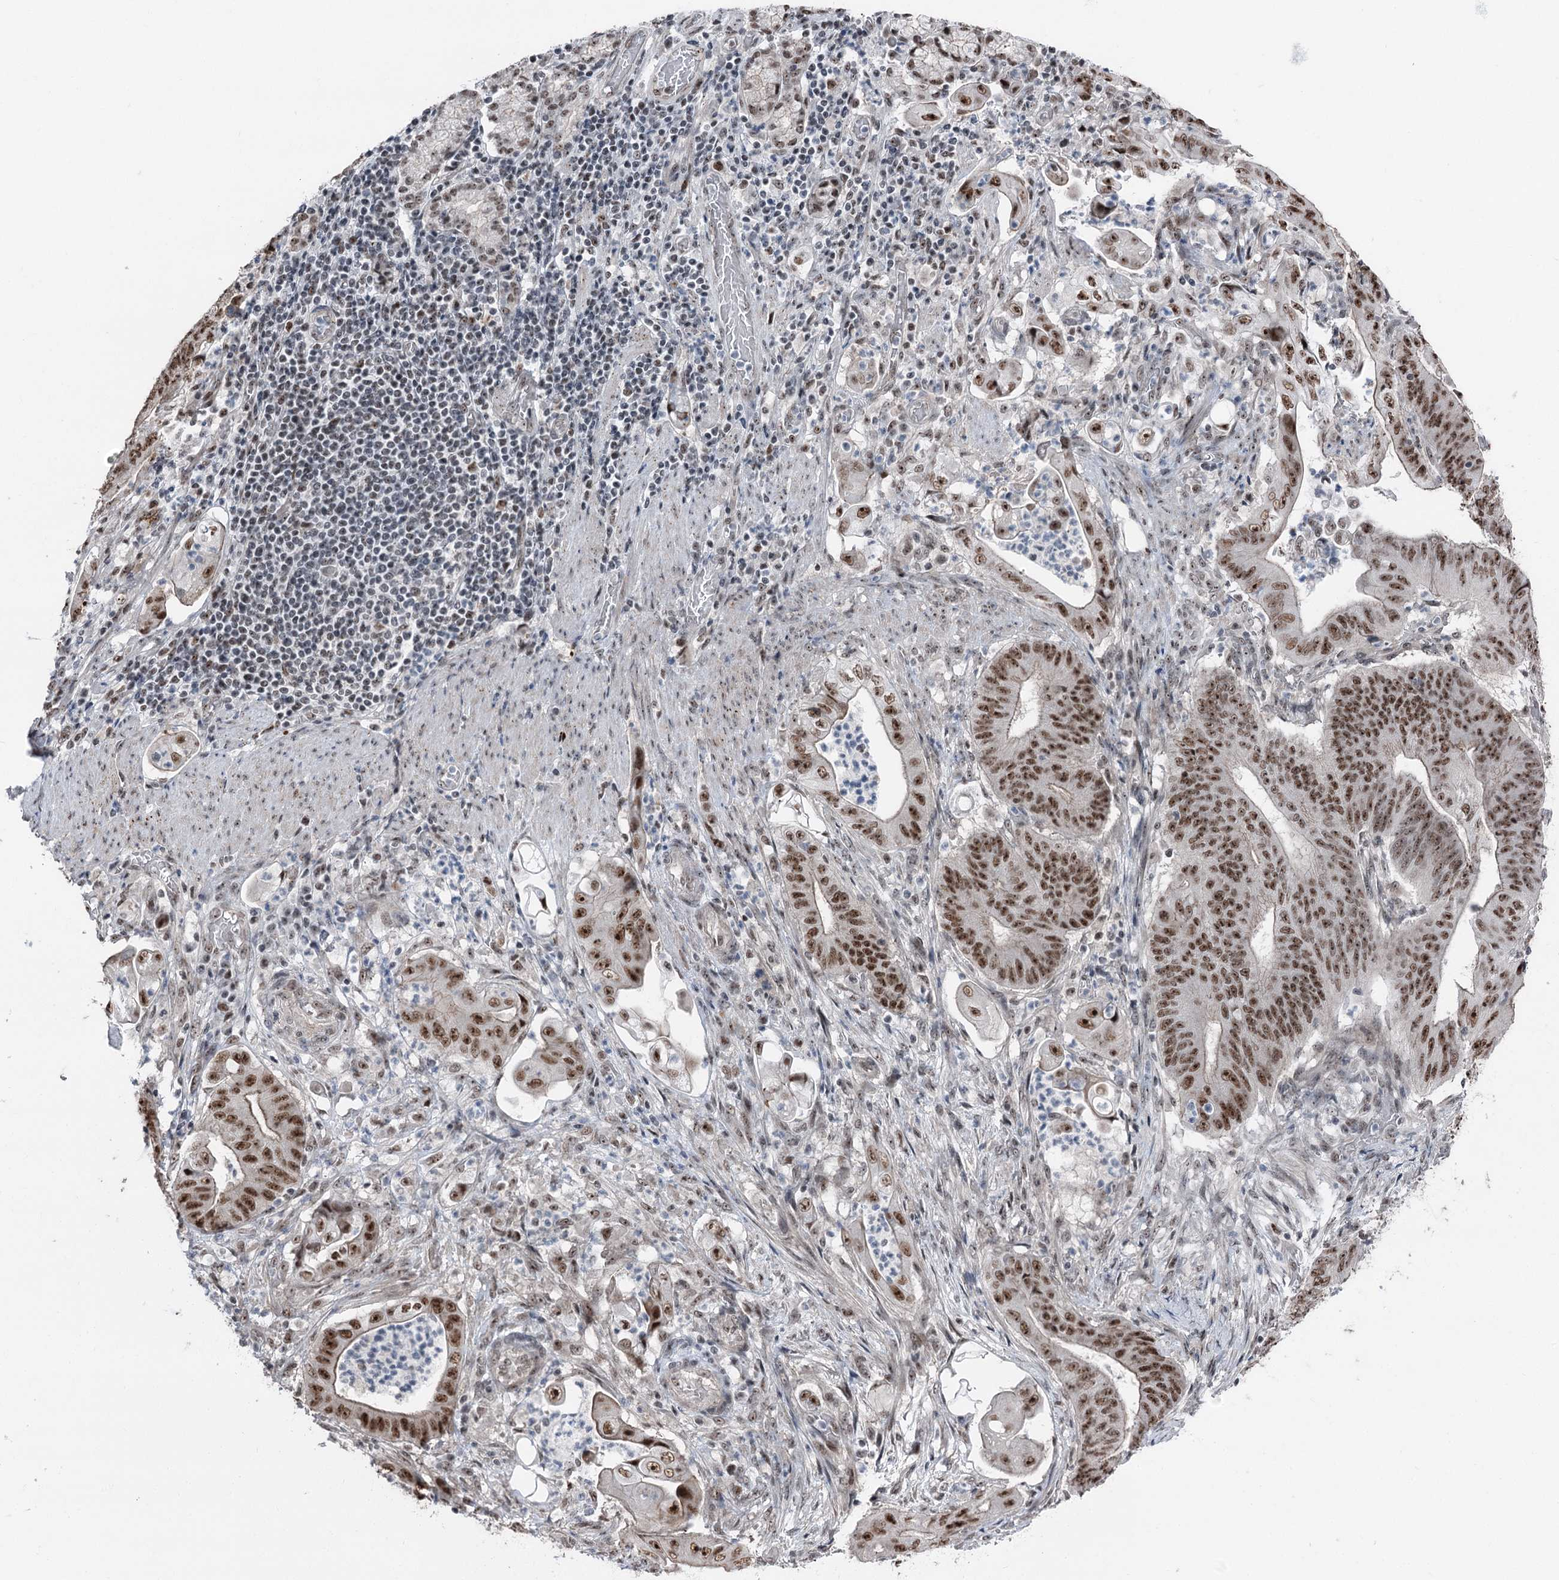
{"staining": {"intensity": "moderate", "quantity": ">75%", "location": "nuclear"}, "tissue": "stomach cancer", "cell_type": "Tumor cells", "image_type": "cancer", "snomed": [{"axis": "morphology", "description": "Adenocarcinoma, NOS"}, {"axis": "topography", "description": "Stomach"}], "caption": "Tumor cells exhibit medium levels of moderate nuclear positivity in approximately >75% of cells in stomach adenocarcinoma.", "gene": "POLR2H", "patient": {"sex": "female", "age": 73}}